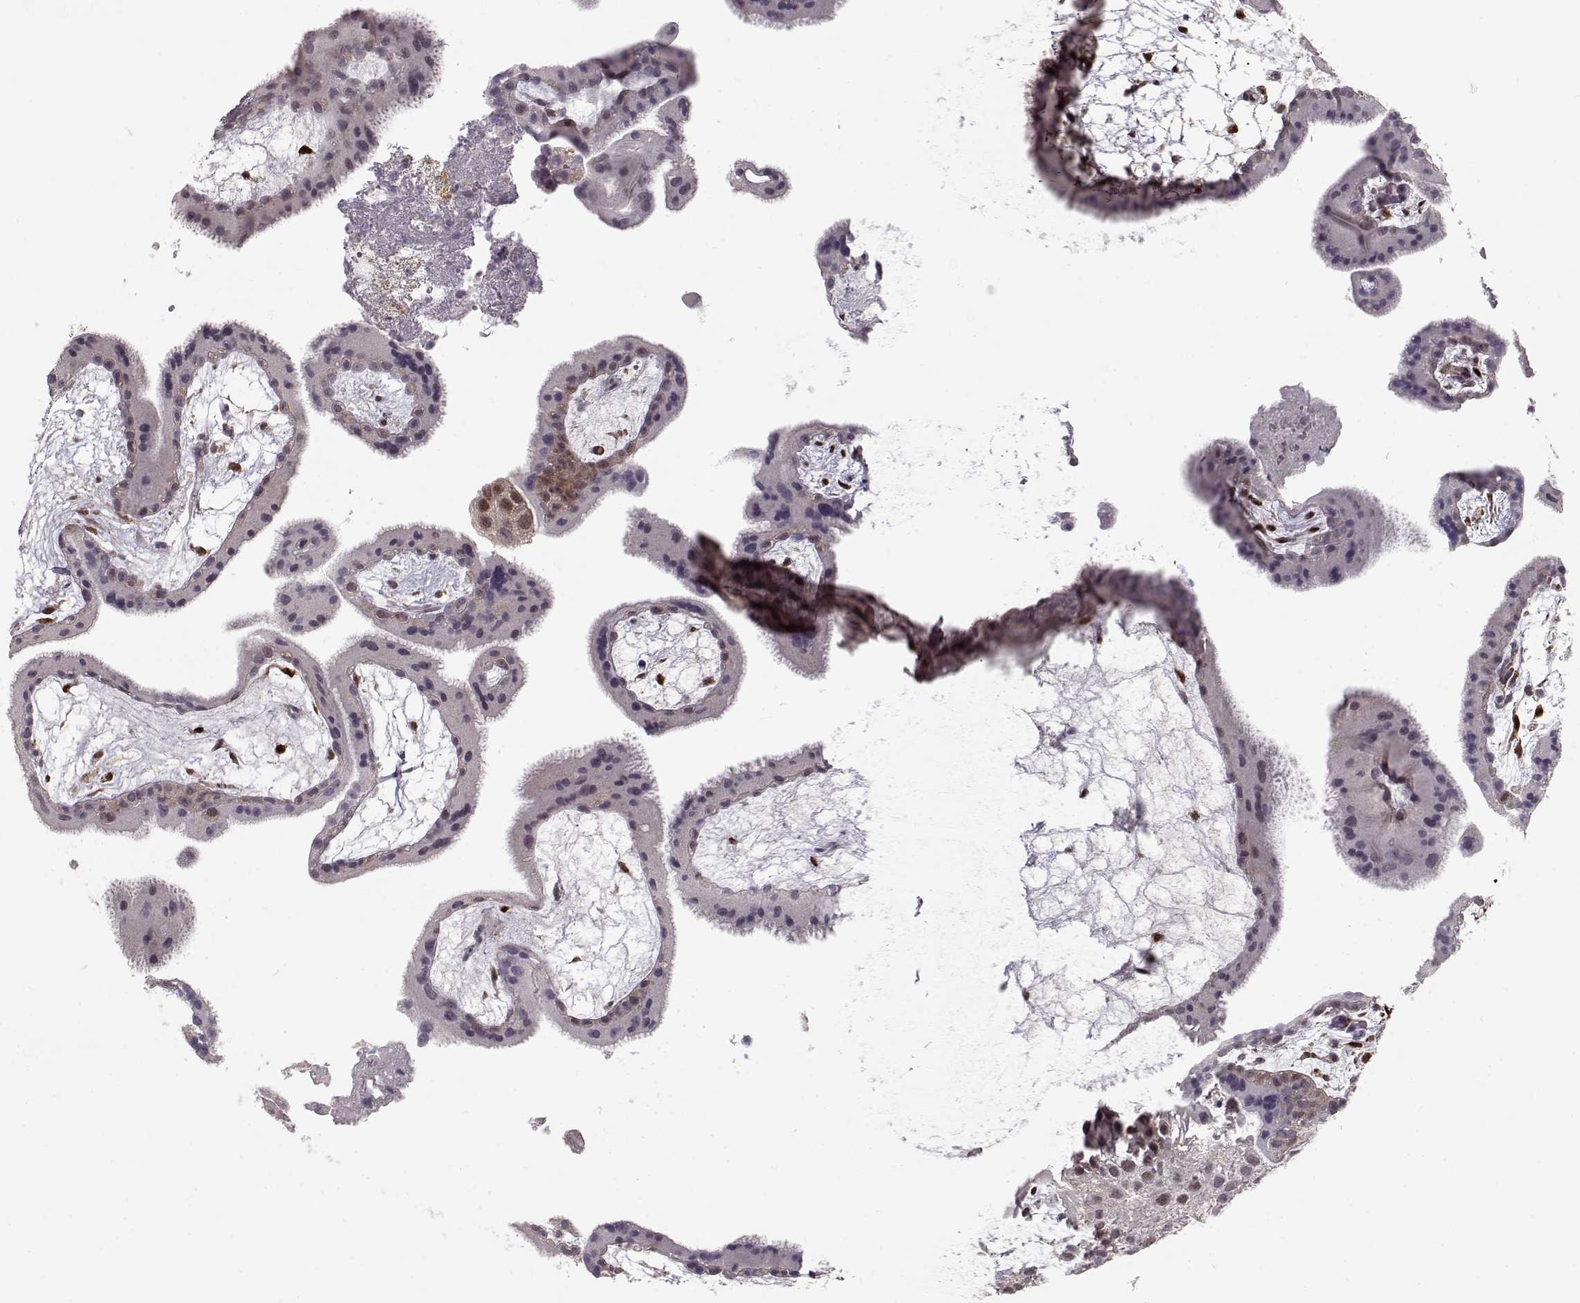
{"staining": {"intensity": "moderate", "quantity": "25%-75%", "location": "cytoplasmic/membranous,nuclear"}, "tissue": "placenta", "cell_type": "Decidual cells", "image_type": "normal", "snomed": [{"axis": "morphology", "description": "Normal tissue, NOS"}, {"axis": "topography", "description": "Placenta"}], "caption": "Decidual cells exhibit moderate cytoplasmic/membranous,nuclear positivity in about 25%-75% of cells in normal placenta. The staining was performed using DAB to visualize the protein expression in brown, while the nuclei were stained in blue with hematoxylin (Magnification: 20x).", "gene": "CDK4", "patient": {"sex": "female", "age": 19}}